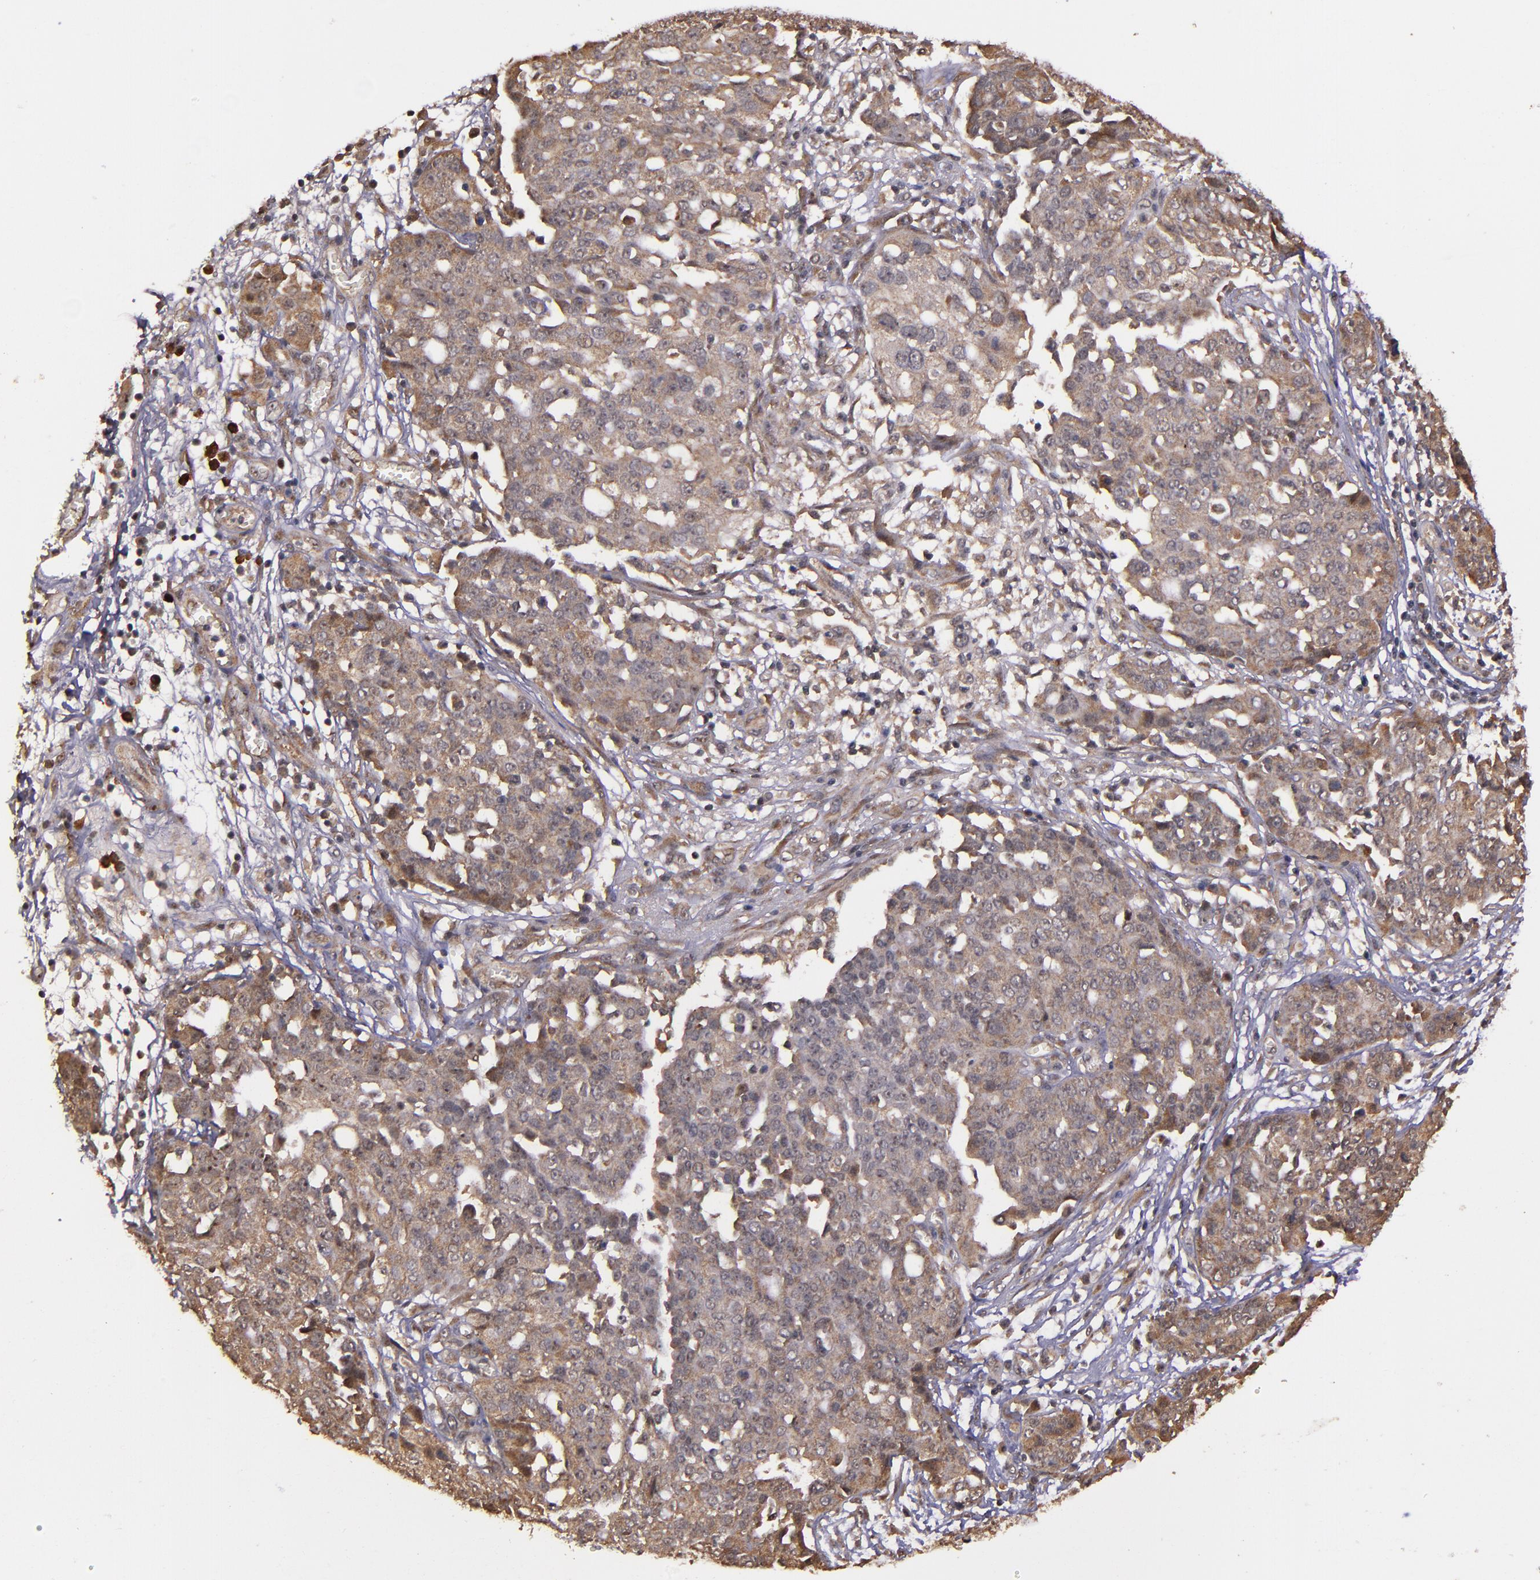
{"staining": {"intensity": "weak", "quantity": ">75%", "location": "cytoplasmic/membranous"}, "tissue": "ovarian cancer", "cell_type": "Tumor cells", "image_type": "cancer", "snomed": [{"axis": "morphology", "description": "Cystadenocarcinoma, serous, NOS"}, {"axis": "topography", "description": "Soft tissue"}, {"axis": "topography", "description": "Ovary"}], "caption": "Ovarian cancer (serous cystadenocarcinoma) was stained to show a protein in brown. There is low levels of weak cytoplasmic/membranous expression in approximately >75% of tumor cells. The staining is performed using DAB (3,3'-diaminobenzidine) brown chromogen to label protein expression. The nuclei are counter-stained blue using hematoxylin.", "gene": "RIOK3", "patient": {"sex": "female", "age": 57}}